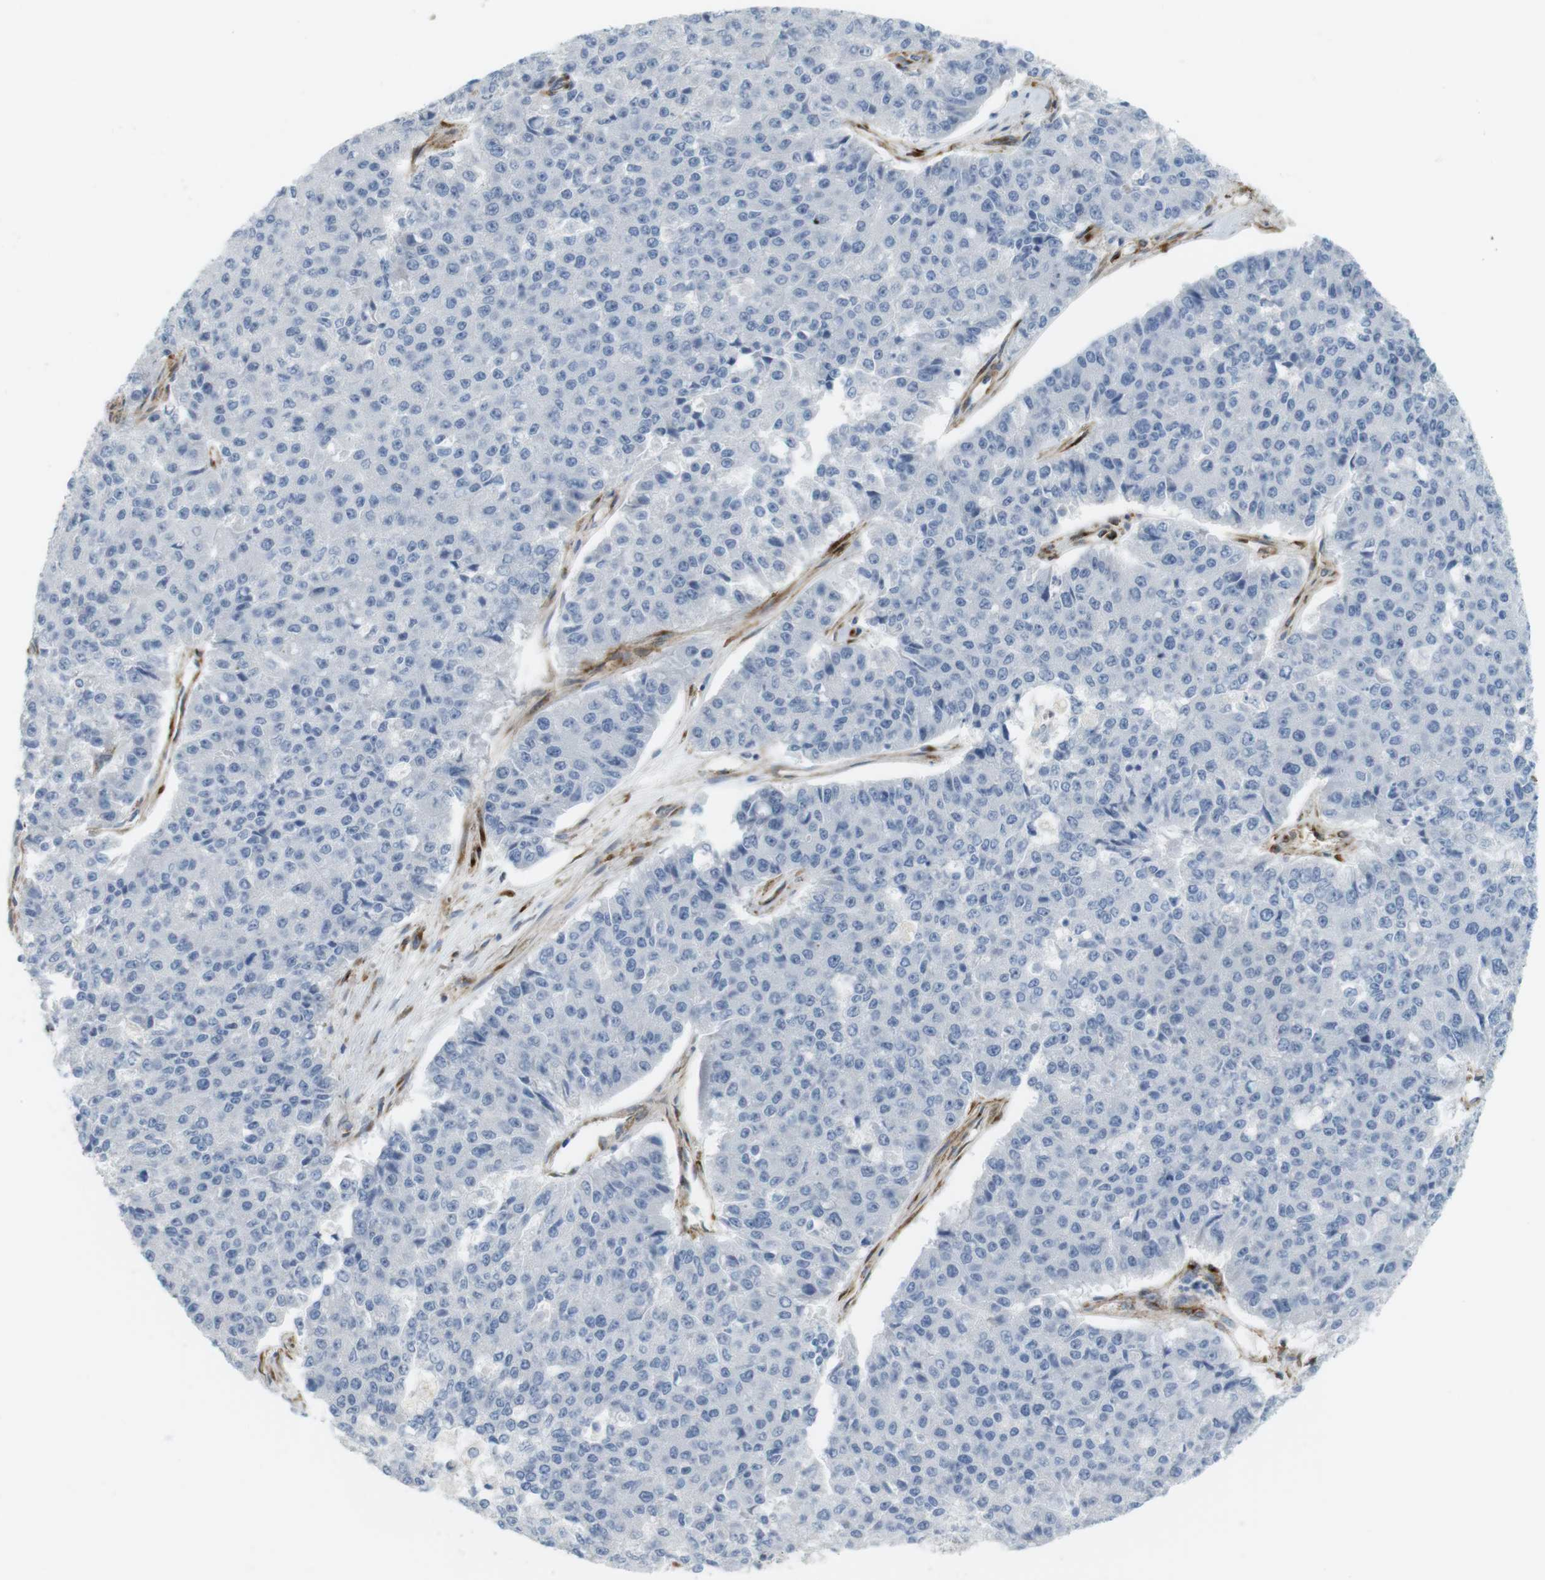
{"staining": {"intensity": "negative", "quantity": "none", "location": "none"}, "tissue": "pancreatic cancer", "cell_type": "Tumor cells", "image_type": "cancer", "snomed": [{"axis": "morphology", "description": "Adenocarcinoma, NOS"}, {"axis": "topography", "description": "Pancreas"}], "caption": "An image of human adenocarcinoma (pancreatic) is negative for staining in tumor cells. (Brightfield microscopy of DAB immunohistochemistry (IHC) at high magnification).", "gene": "F2R", "patient": {"sex": "male", "age": 50}}